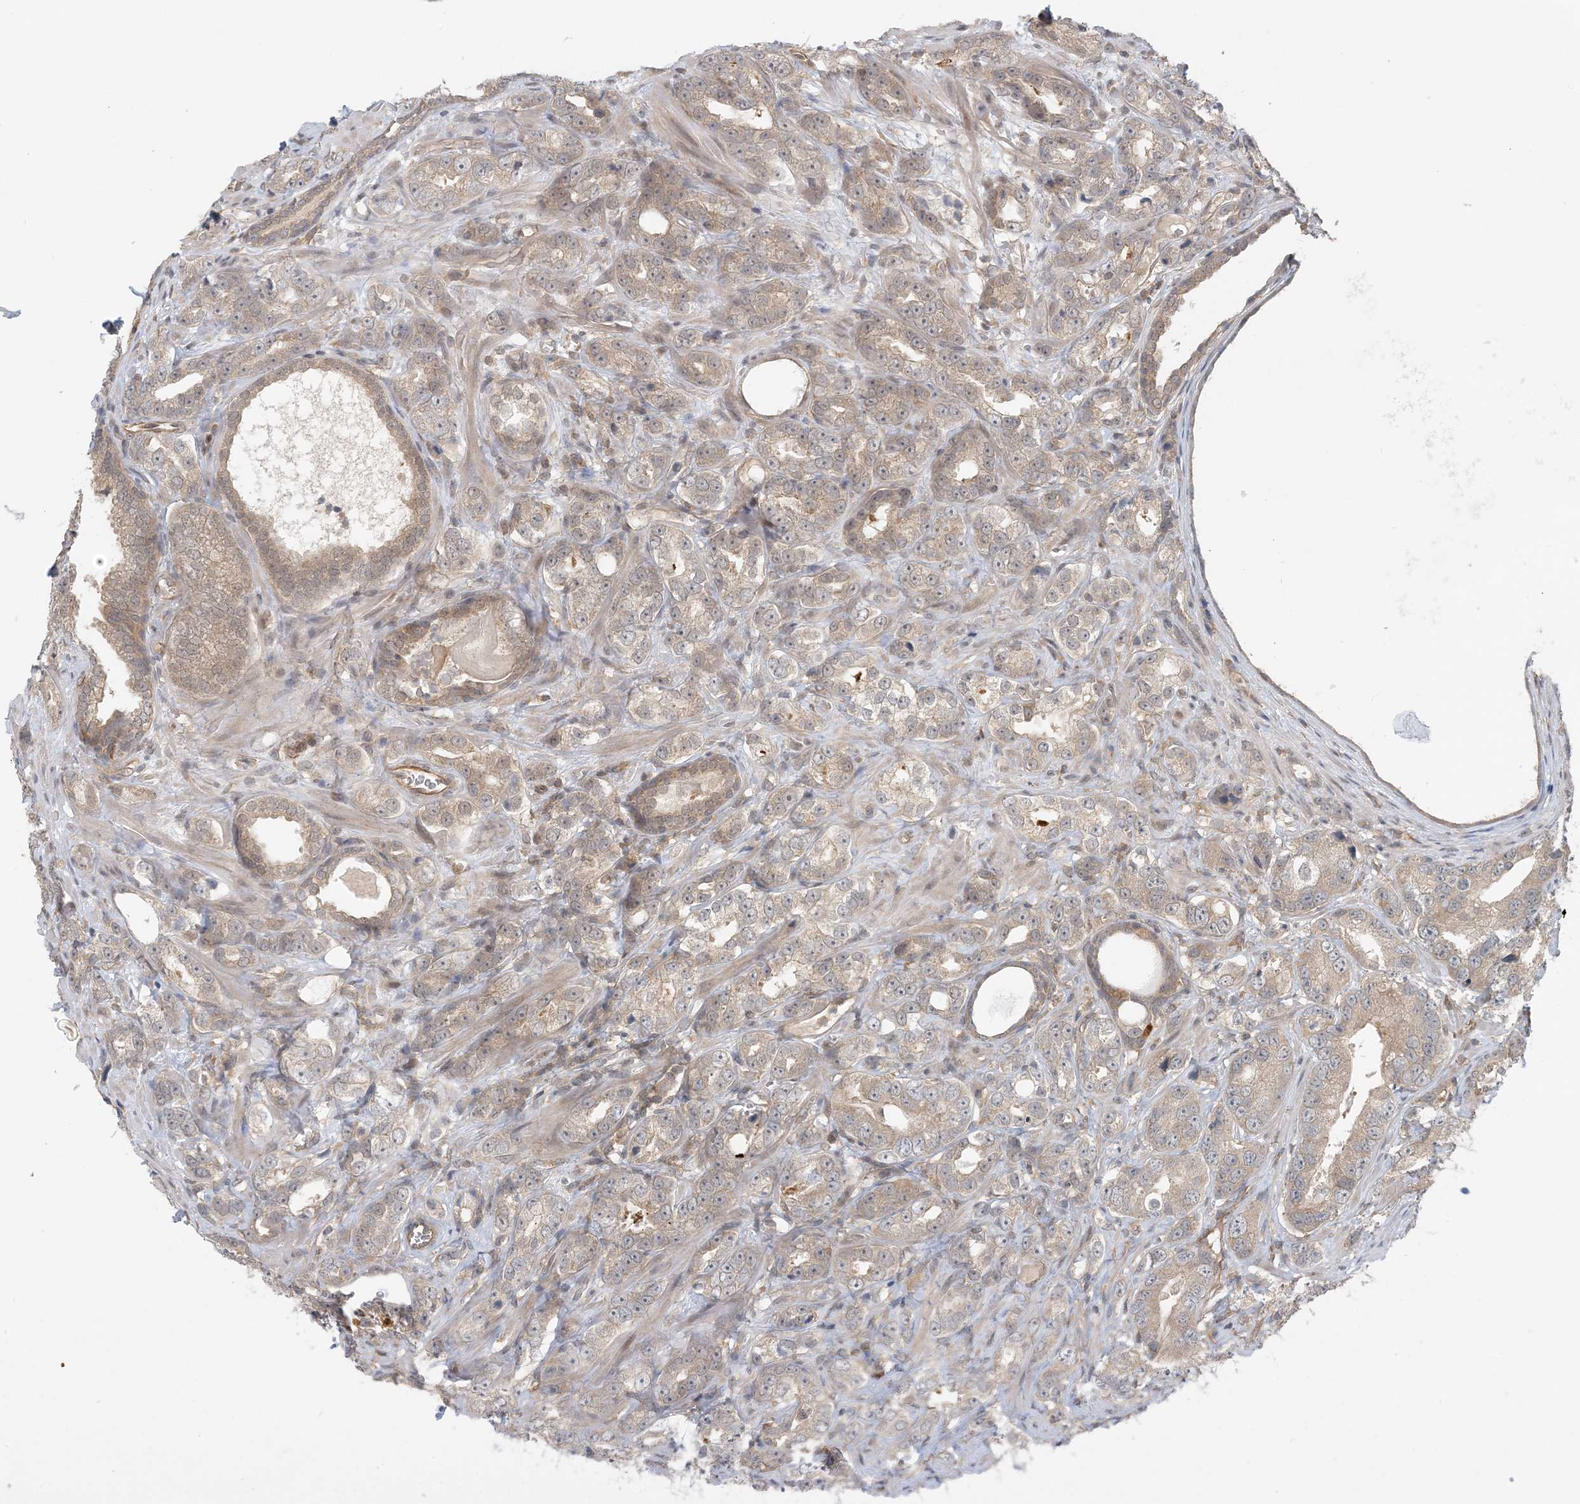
{"staining": {"intensity": "weak", "quantity": ">75%", "location": "cytoplasmic/membranous"}, "tissue": "prostate cancer", "cell_type": "Tumor cells", "image_type": "cancer", "snomed": [{"axis": "morphology", "description": "Adenocarcinoma, High grade"}, {"axis": "topography", "description": "Prostate"}], "caption": "High-magnification brightfield microscopy of prostate adenocarcinoma (high-grade) stained with DAB (brown) and counterstained with hematoxylin (blue). tumor cells exhibit weak cytoplasmic/membranous positivity is appreciated in about>75% of cells. (Brightfield microscopy of DAB IHC at high magnification).", "gene": "OBI1", "patient": {"sex": "male", "age": 62}}